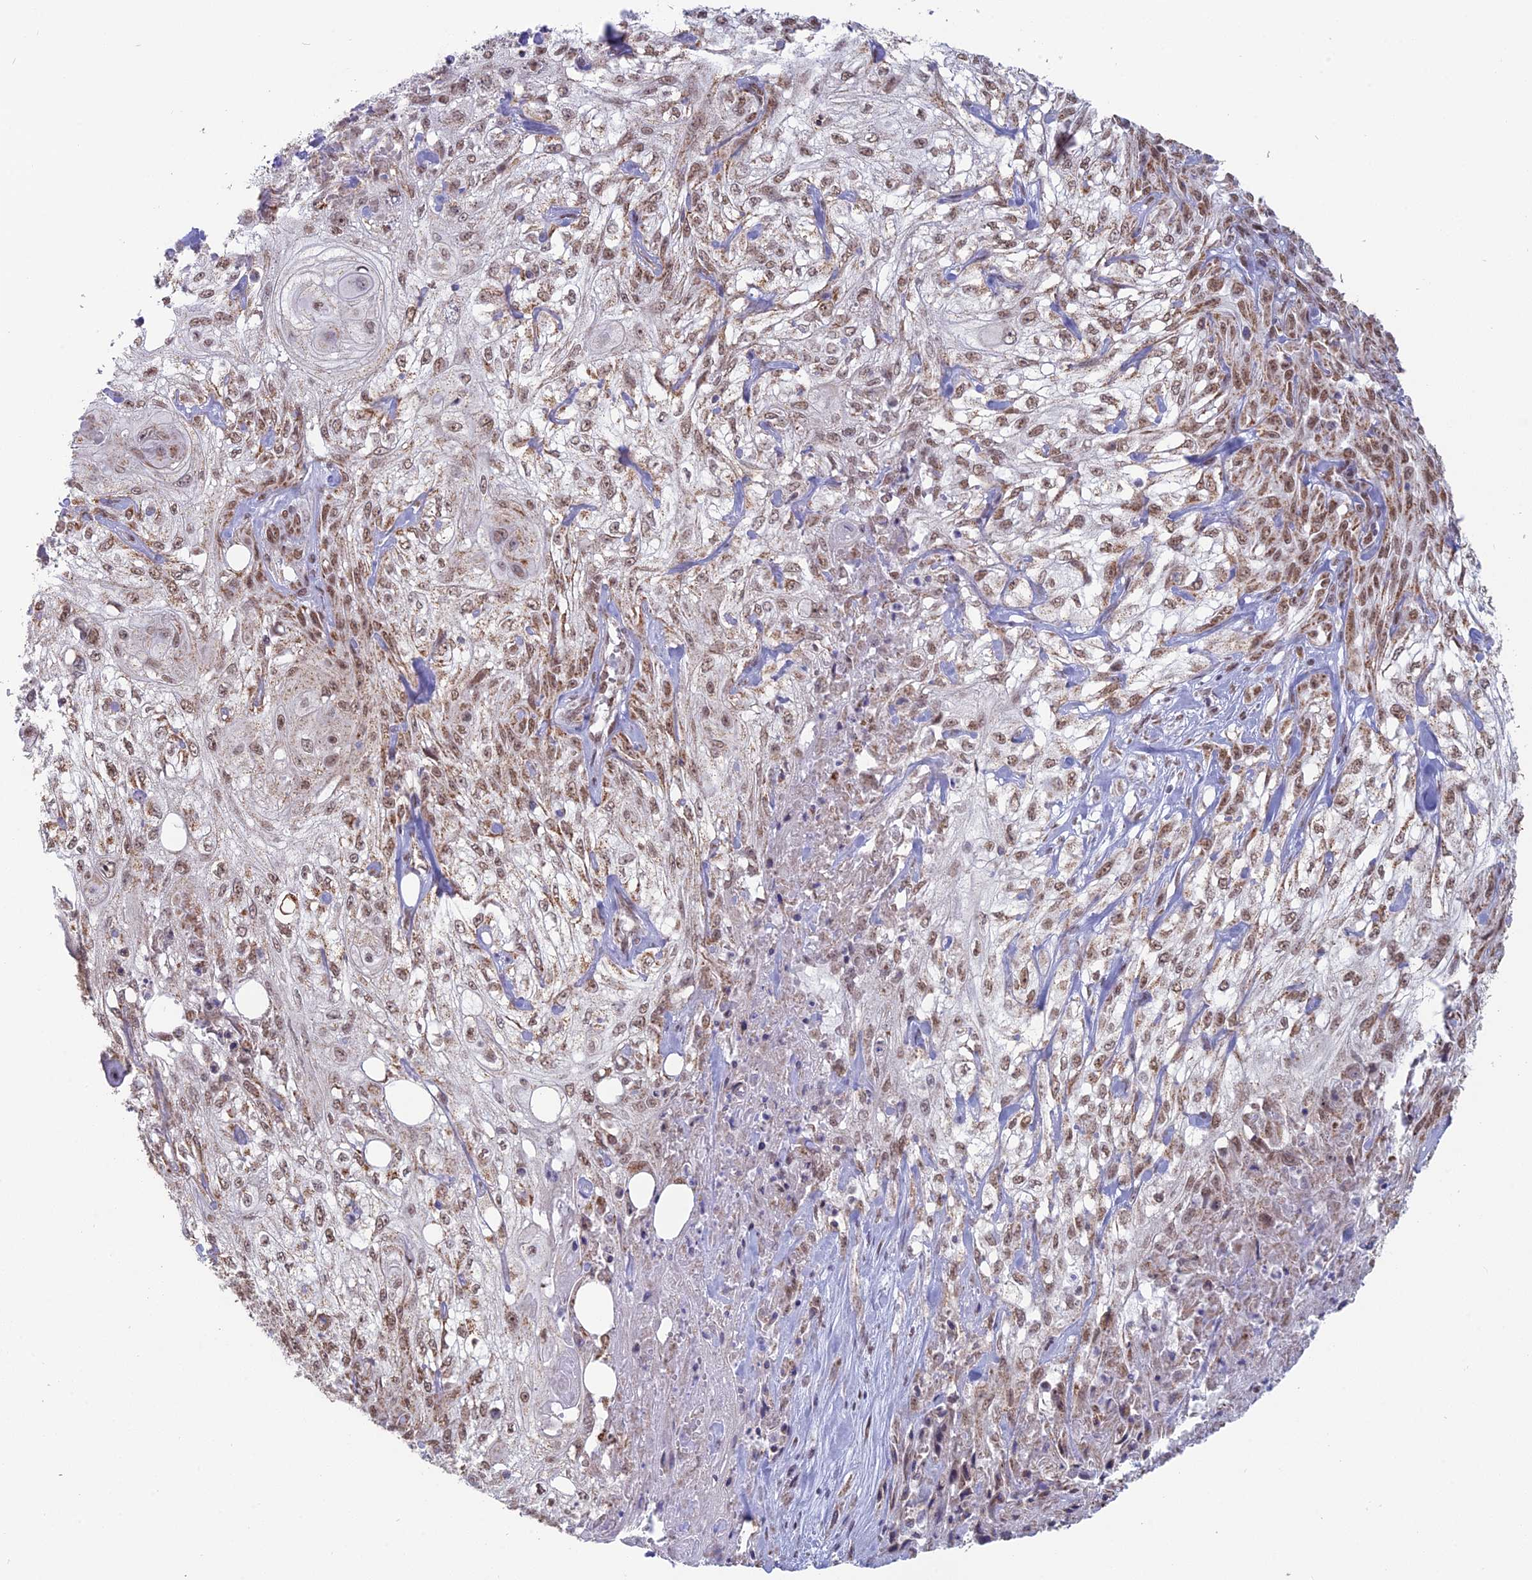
{"staining": {"intensity": "moderate", "quantity": ">75%", "location": "nuclear"}, "tissue": "skin cancer", "cell_type": "Tumor cells", "image_type": "cancer", "snomed": [{"axis": "morphology", "description": "Squamous cell carcinoma, NOS"}, {"axis": "morphology", "description": "Squamous cell carcinoma, metastatic, NOS"}, {"axis": "topography", "description": "Skin"}, {"axis": "topography", "description": "Lymph node"}], "caption": "Immunohistochemistry (DAB) staining of human metastatic squamous cell carcinoma (skin) demonstrates moderate nuclear protein expression in approximately >75% of tumor cells.", "gene": "ARHGAP40", "patient": {"sex": "male", "age": 75}}